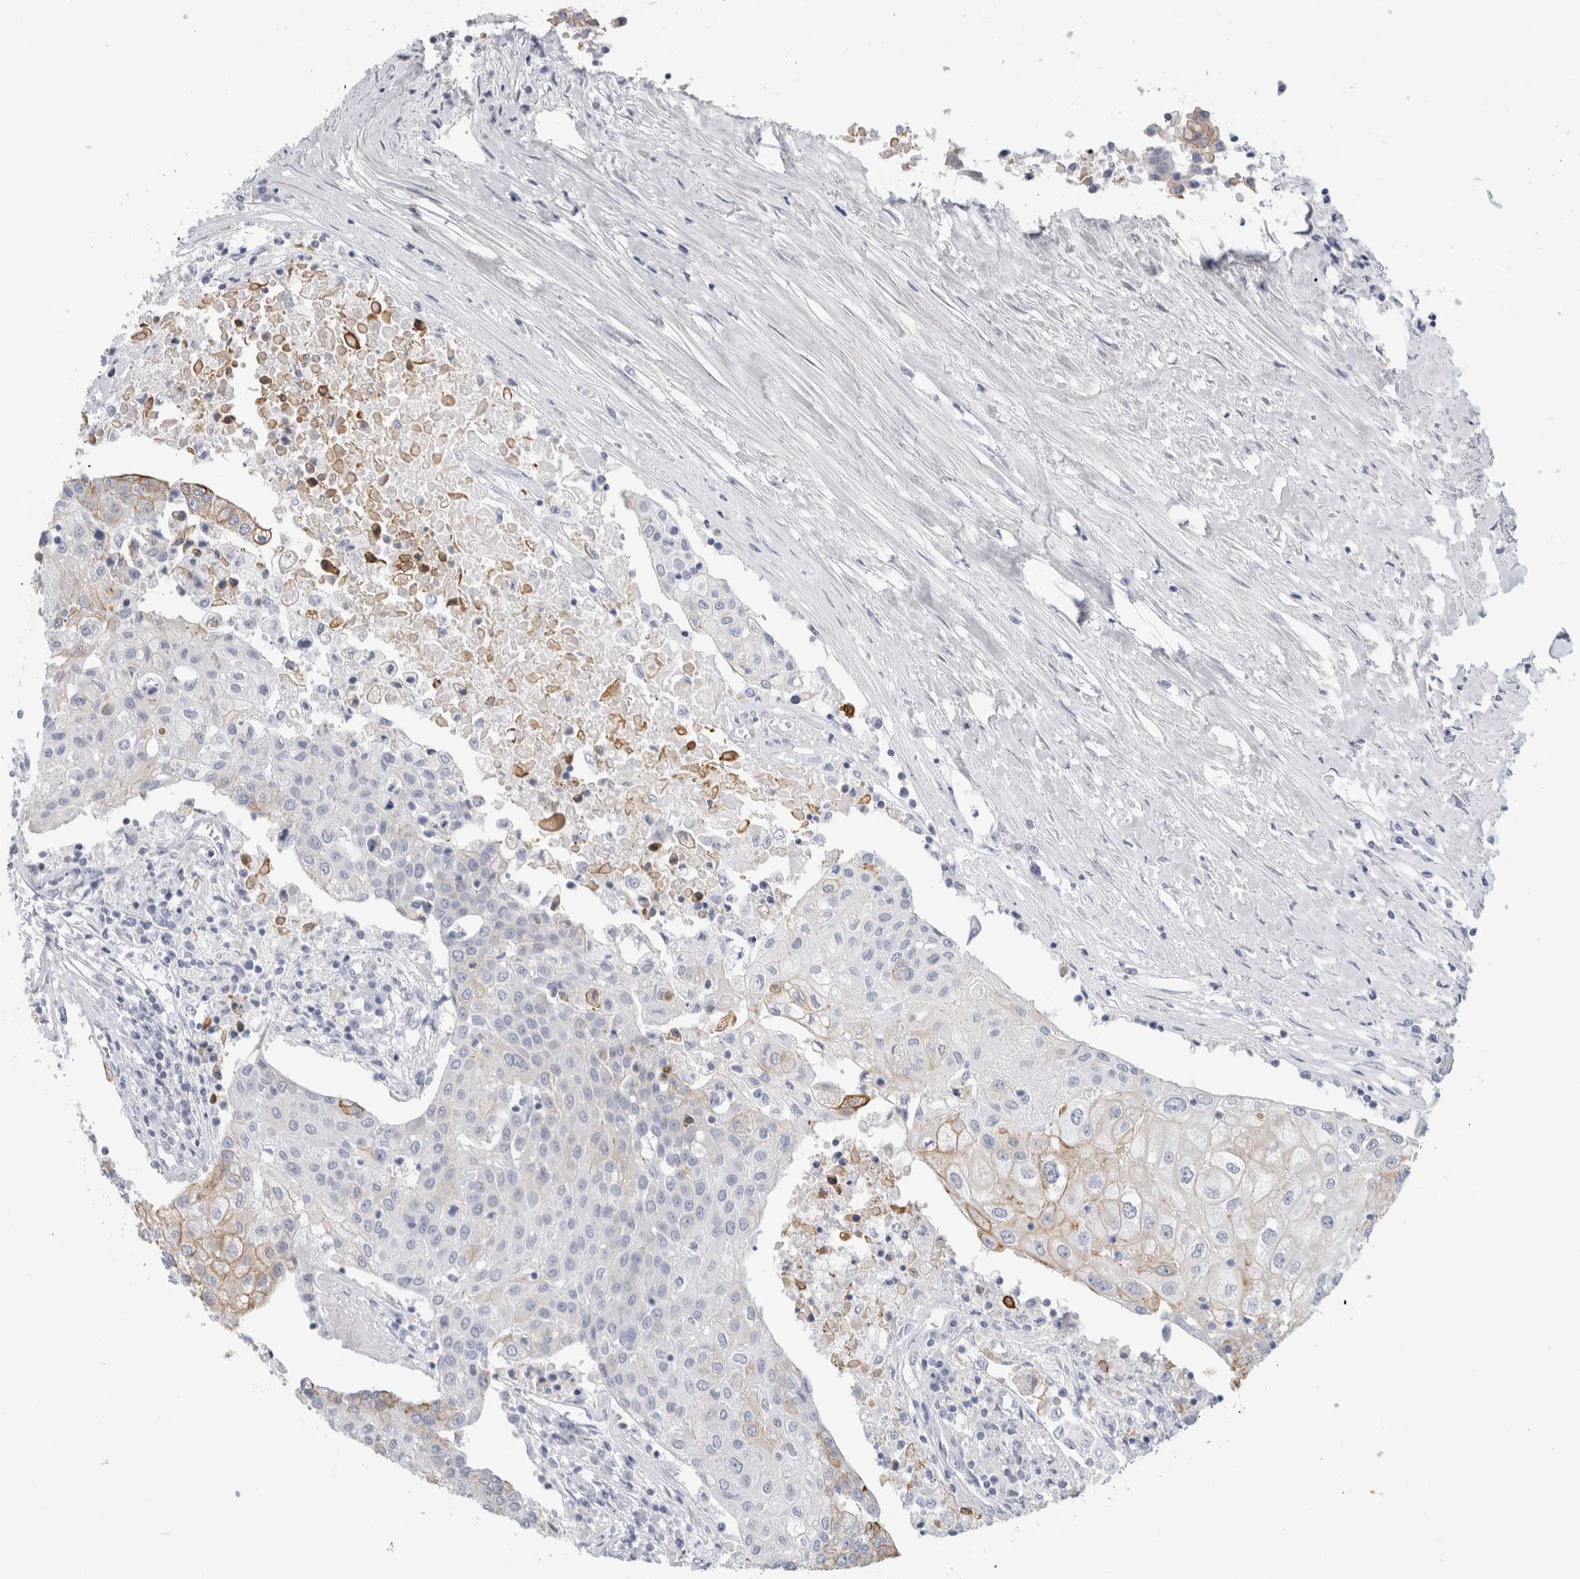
{"staining": {"intensity": "moderate", "quantity": "<25%", "location": "cytoplasmic/membranous"}, "tissue": "urothelial cancer", "cell_type": "Tumor cells", "image_type": "cancer", "snomed": [{"axis": "morphology", "description": "Urothelial carcinoma, High grade"}, {"axis": "topography", "description": "Urinary bladder"}], "caption": "The immunohistochemical stain highlights moderate cytoplasmic/membranous expression in tumor cells of urothelial cancer tissue.", "gene": "RPH3AL", "patient": {"sex": "female", "age": 85}}